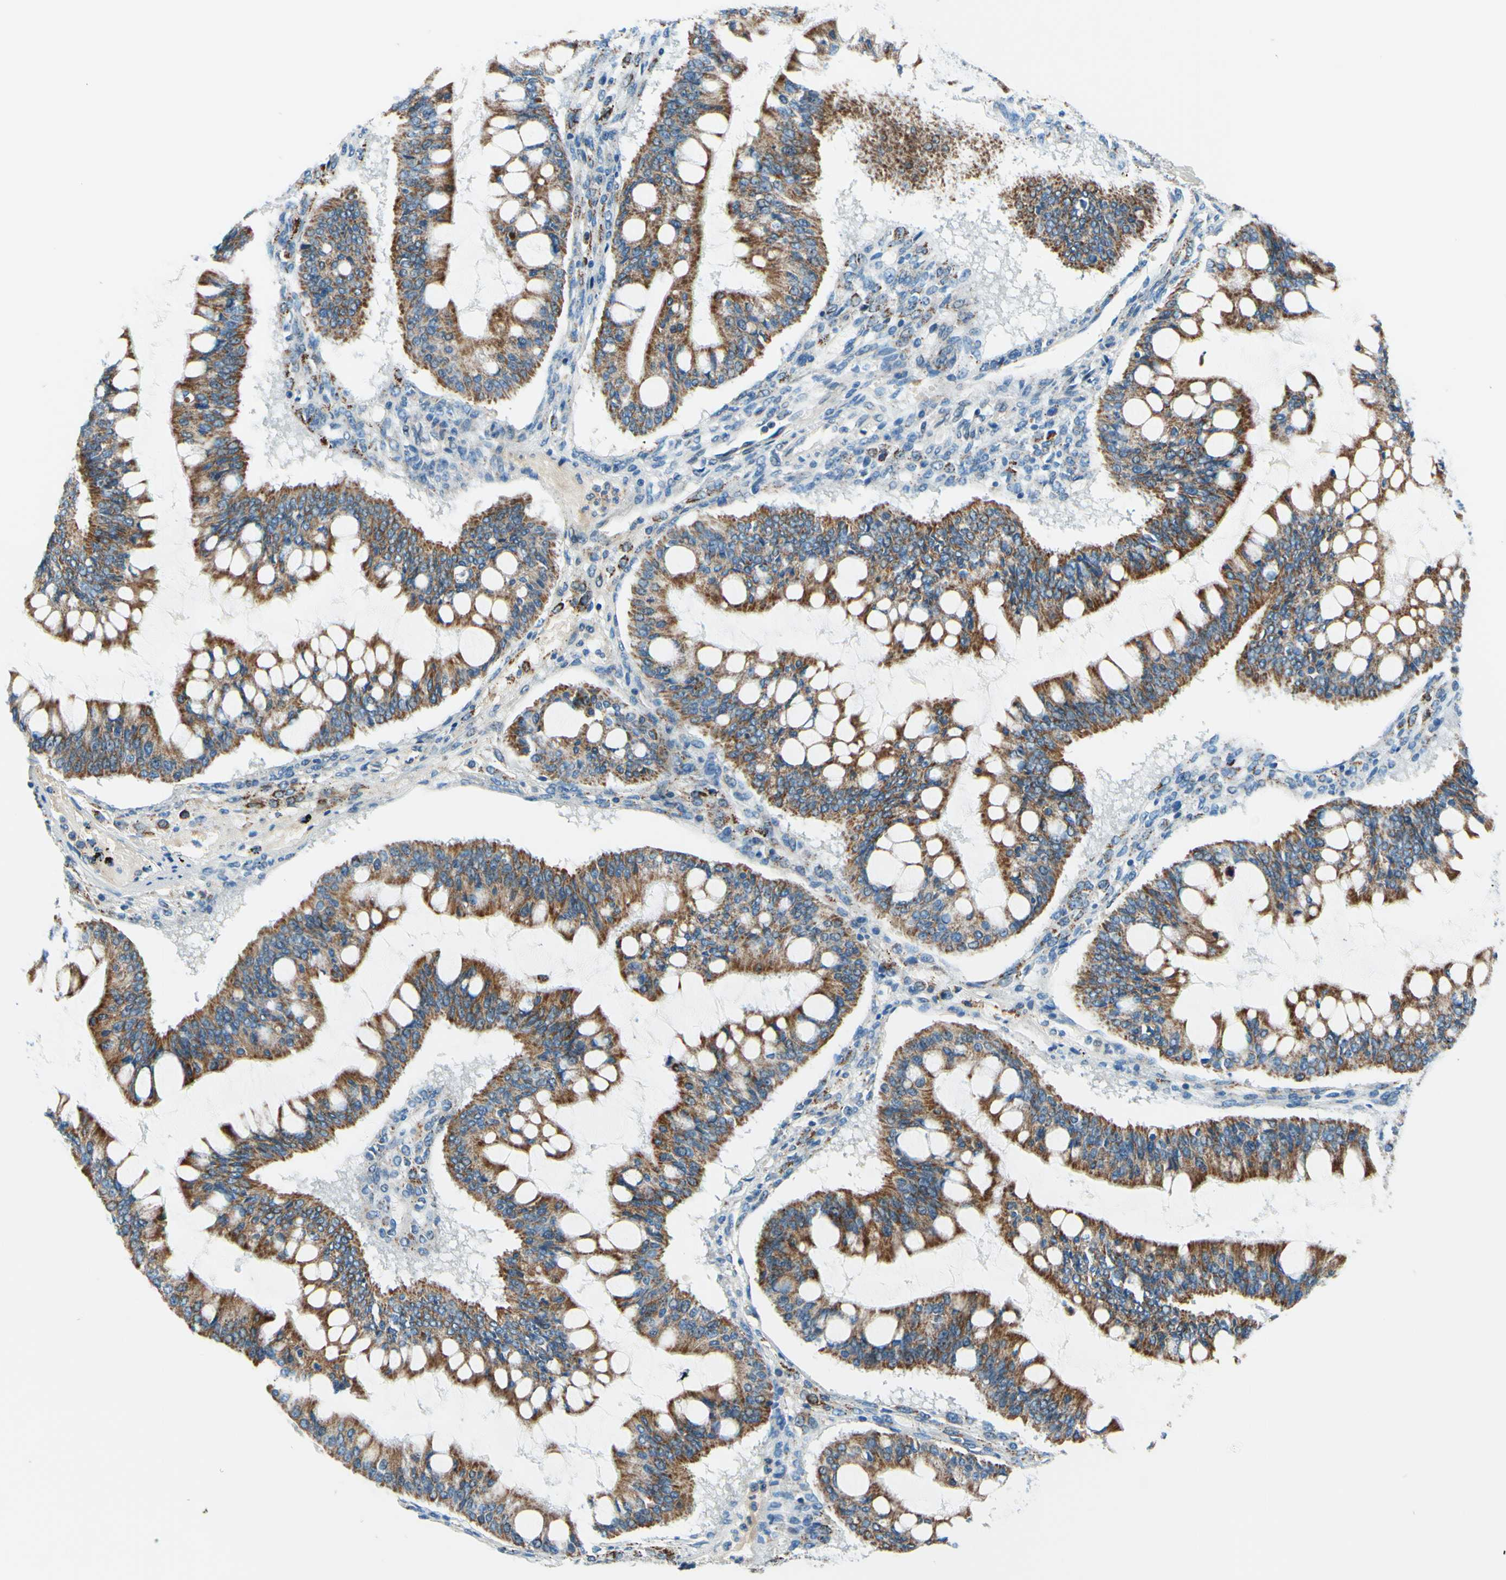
{"staining": {"intensity": "moderate", "quantity": ">75%", "location": "cytoplasmic/membranous"}, "tissue": "ovarian cancer", "cell_type": "Tumor cells", "image_type": "cancer", "snomed": [{"axis": "morphology", "description": "Cystadenocarcinoma, mucinous, NOS"}, {"axis": "topography", "description": "Ovary"}], "caption": "The micrograph shows a brown stain indicating the presence of a protein in the cytoplasmic/membranous of tumor cells in ovarian mucinous cystadenocarcinoma. The staining was performed using DAB (3,3'-diaminobenzidine), with brown indicating positive protein expression. Nuclei are stained blue with hematoxylin.", "gene": "CBX7", "patient": {"sex": "female", "age": 73}}